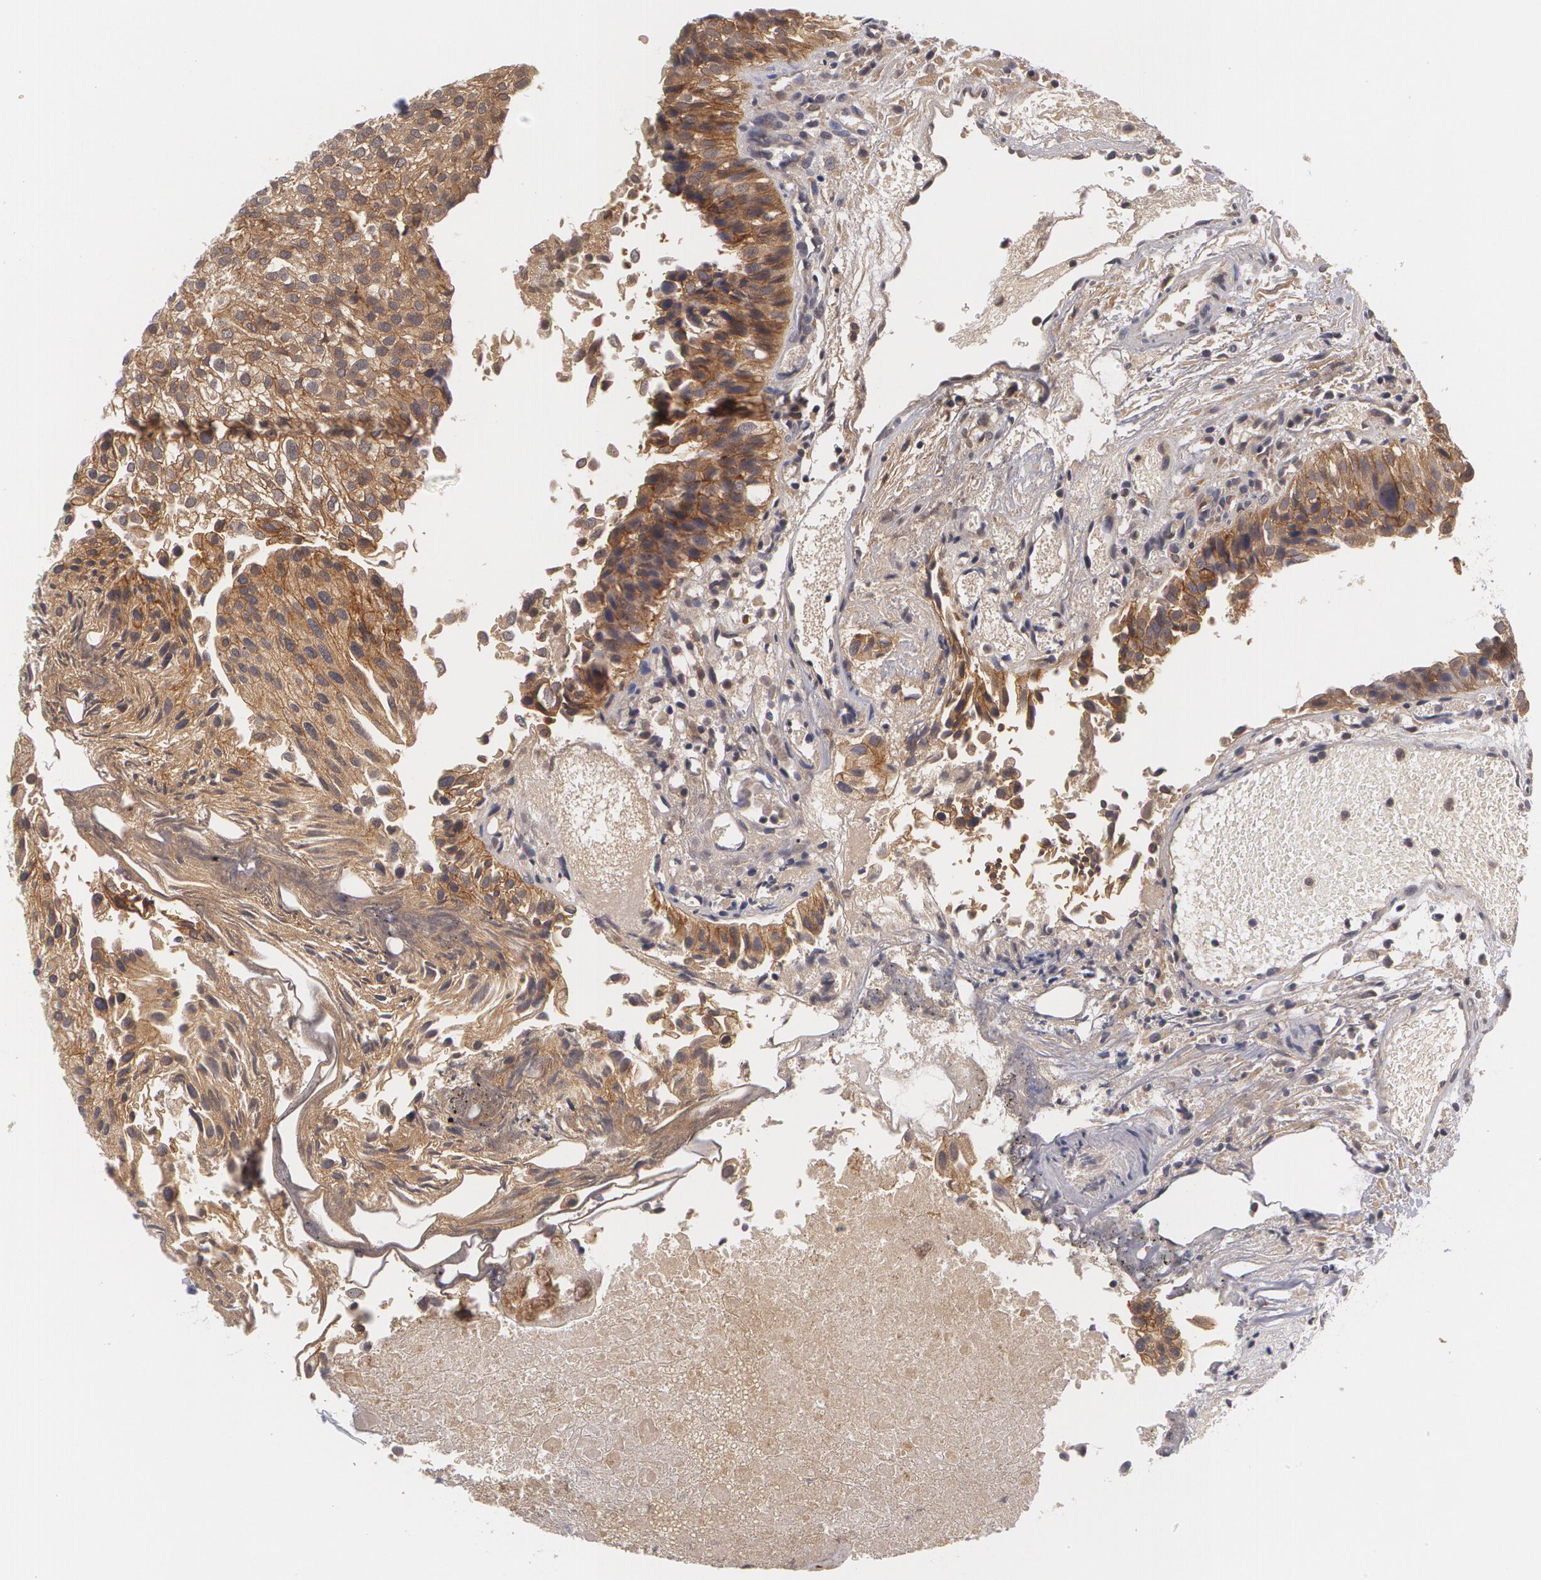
{"staining": {"intensity": "strong", "quantity": ">75%", "location": "cytoplasmic/membranous"}, "tissue": "urothelial cancer", "cell_type": "Tumor cells", "image_type": "cancer", "snomed": [{"axis": "morphology", "description": "Urothelial carcinoma, Low grade"}, {"axis": "topography", "description": "Urinary bladder"}], "caption": "This photomicrograph reveals immunohistochemistry (IHC) staining of urothelial carcinoma (low-grade), with high strong cytoplasmic/membranous expression in approximately >75% of tumor cells.", "gene": "CASK", "patient": {"sex": "female", "age": 89}}